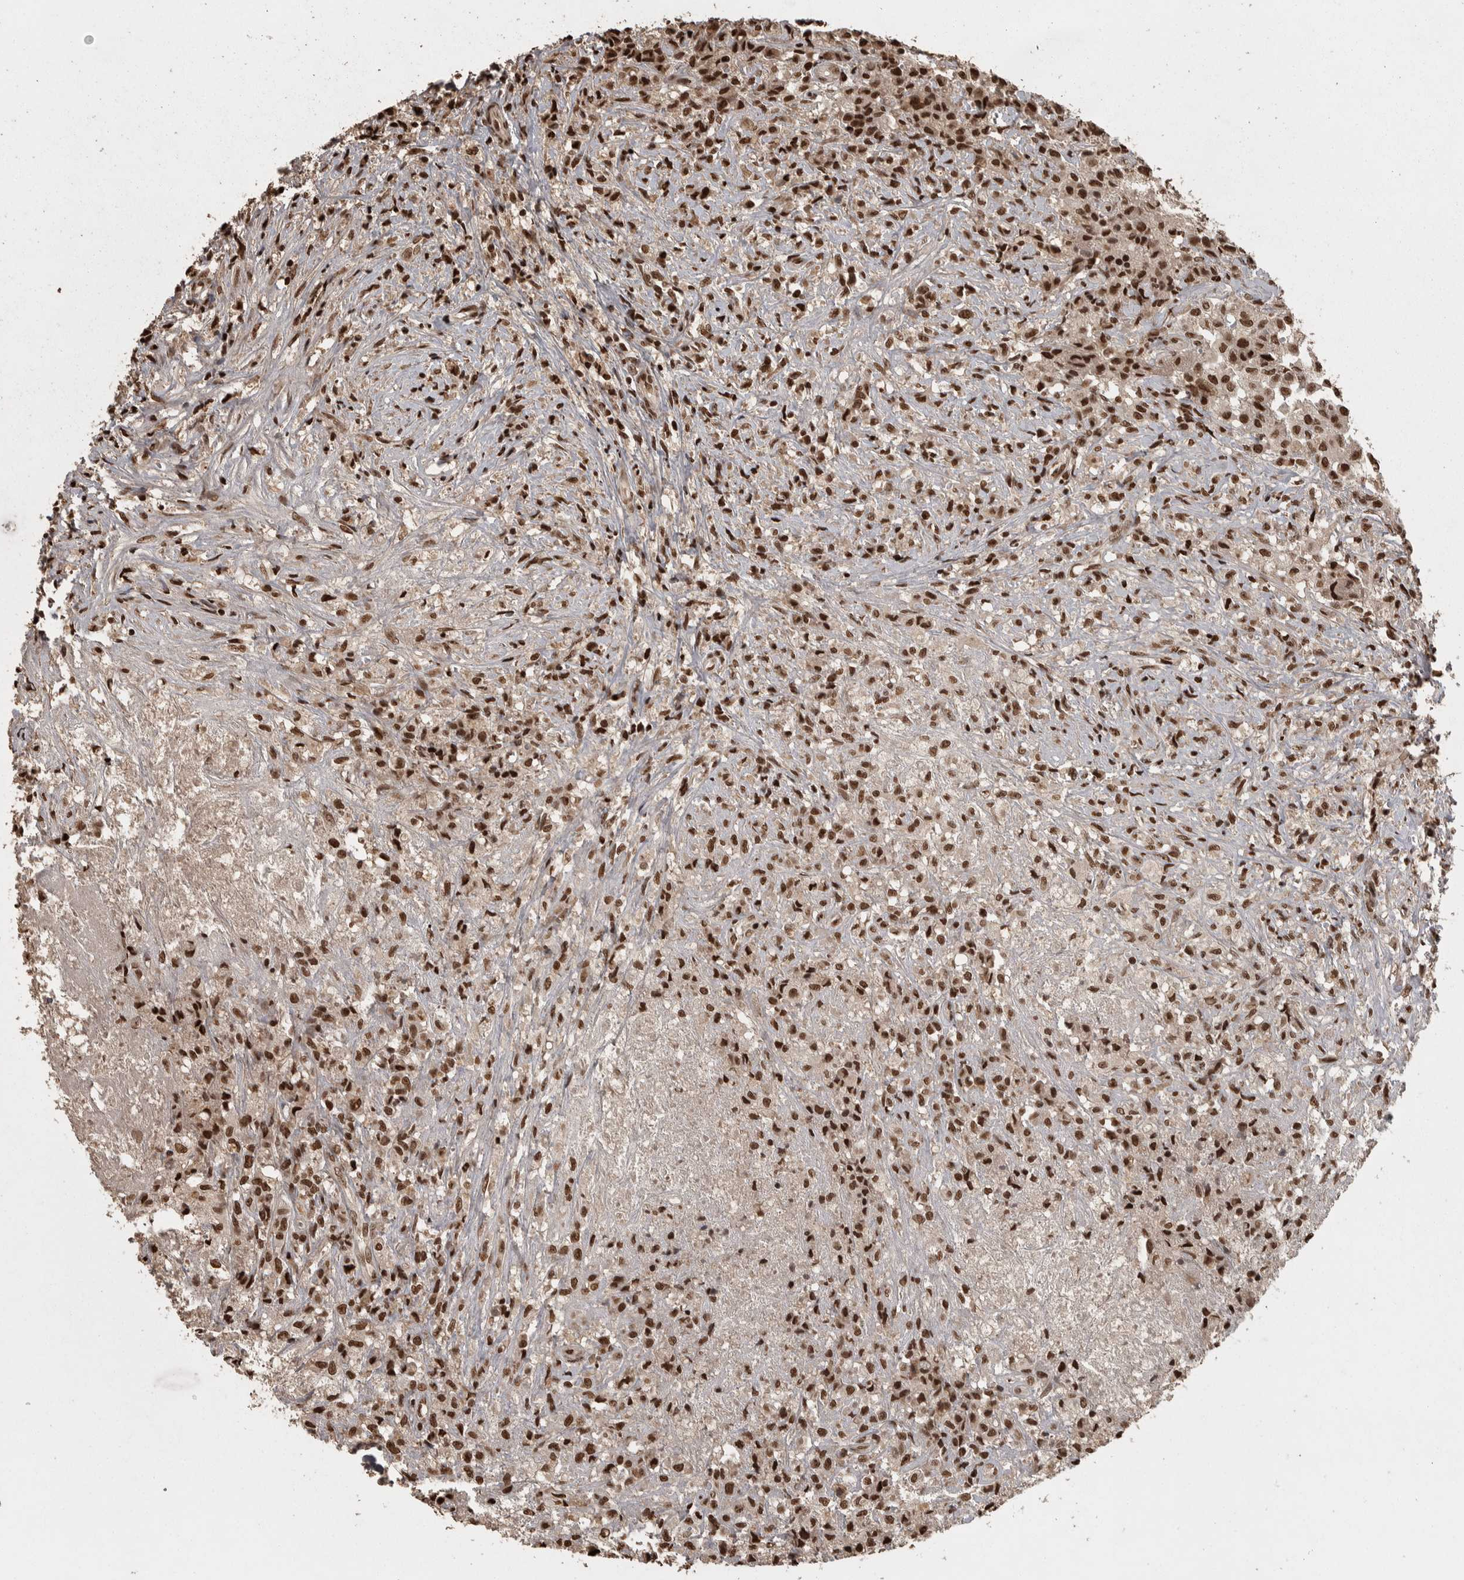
{"staining": {"intensity": "strong", "quantity": ">75%", "location": "nuclear"}, "tissue": "testis cancer", "cell_type": "Tumor cells", "image_type": "cancer", "snomed": [{"axis": "morphology", "description": "Carcinoma, Embryonal, NOS"}, {"axis": "topography", "description": "Testis"}], "caption": "Human testis embryonal carcinoma stained with a brown dye demonstrates strong nuclear positive expression in approximately >75% of tumor cells.", "gene": "ZFHX4", "patient": {"sex": "male", "age": 2}}